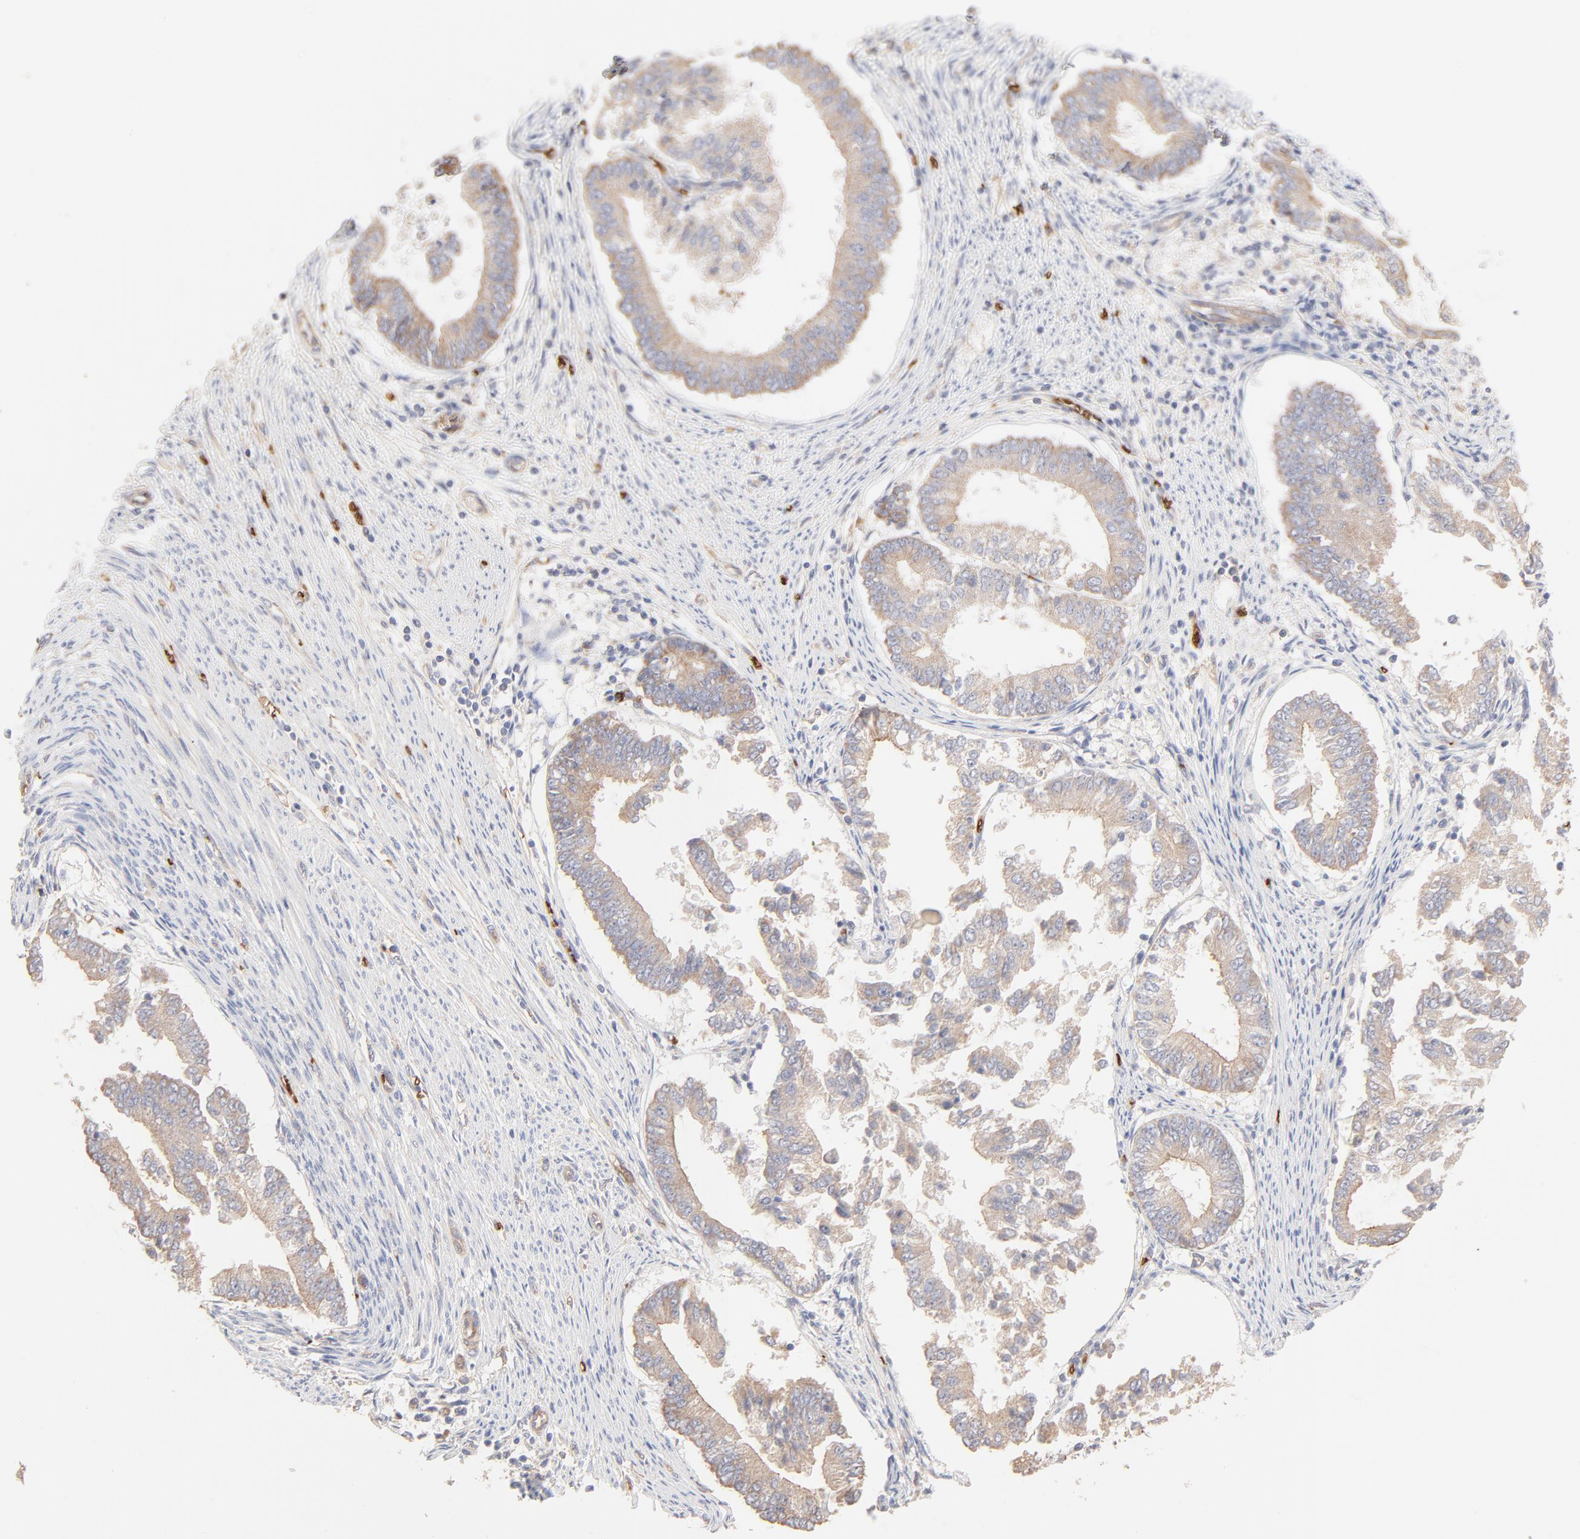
{"staining": {"intensity": "weak", "quantity": ">75%", "location": "cytoplasmic/membranous"}, "tissue": "endometrial cancer", "cell_type": "Tumor cells", "image_type": "cancer", "snomed": [{"axis": "morphology", "description": "Adenocarcinoma, NOS"}, {"axis": "topography", "description": "Endometrium"}], "caption": "Adenocarcinoma (endometrial) stained with a protein marker displays weak staining in tumor cells.", "gene": "SPTB", "patient": {"sex": "female", "age": 63}}